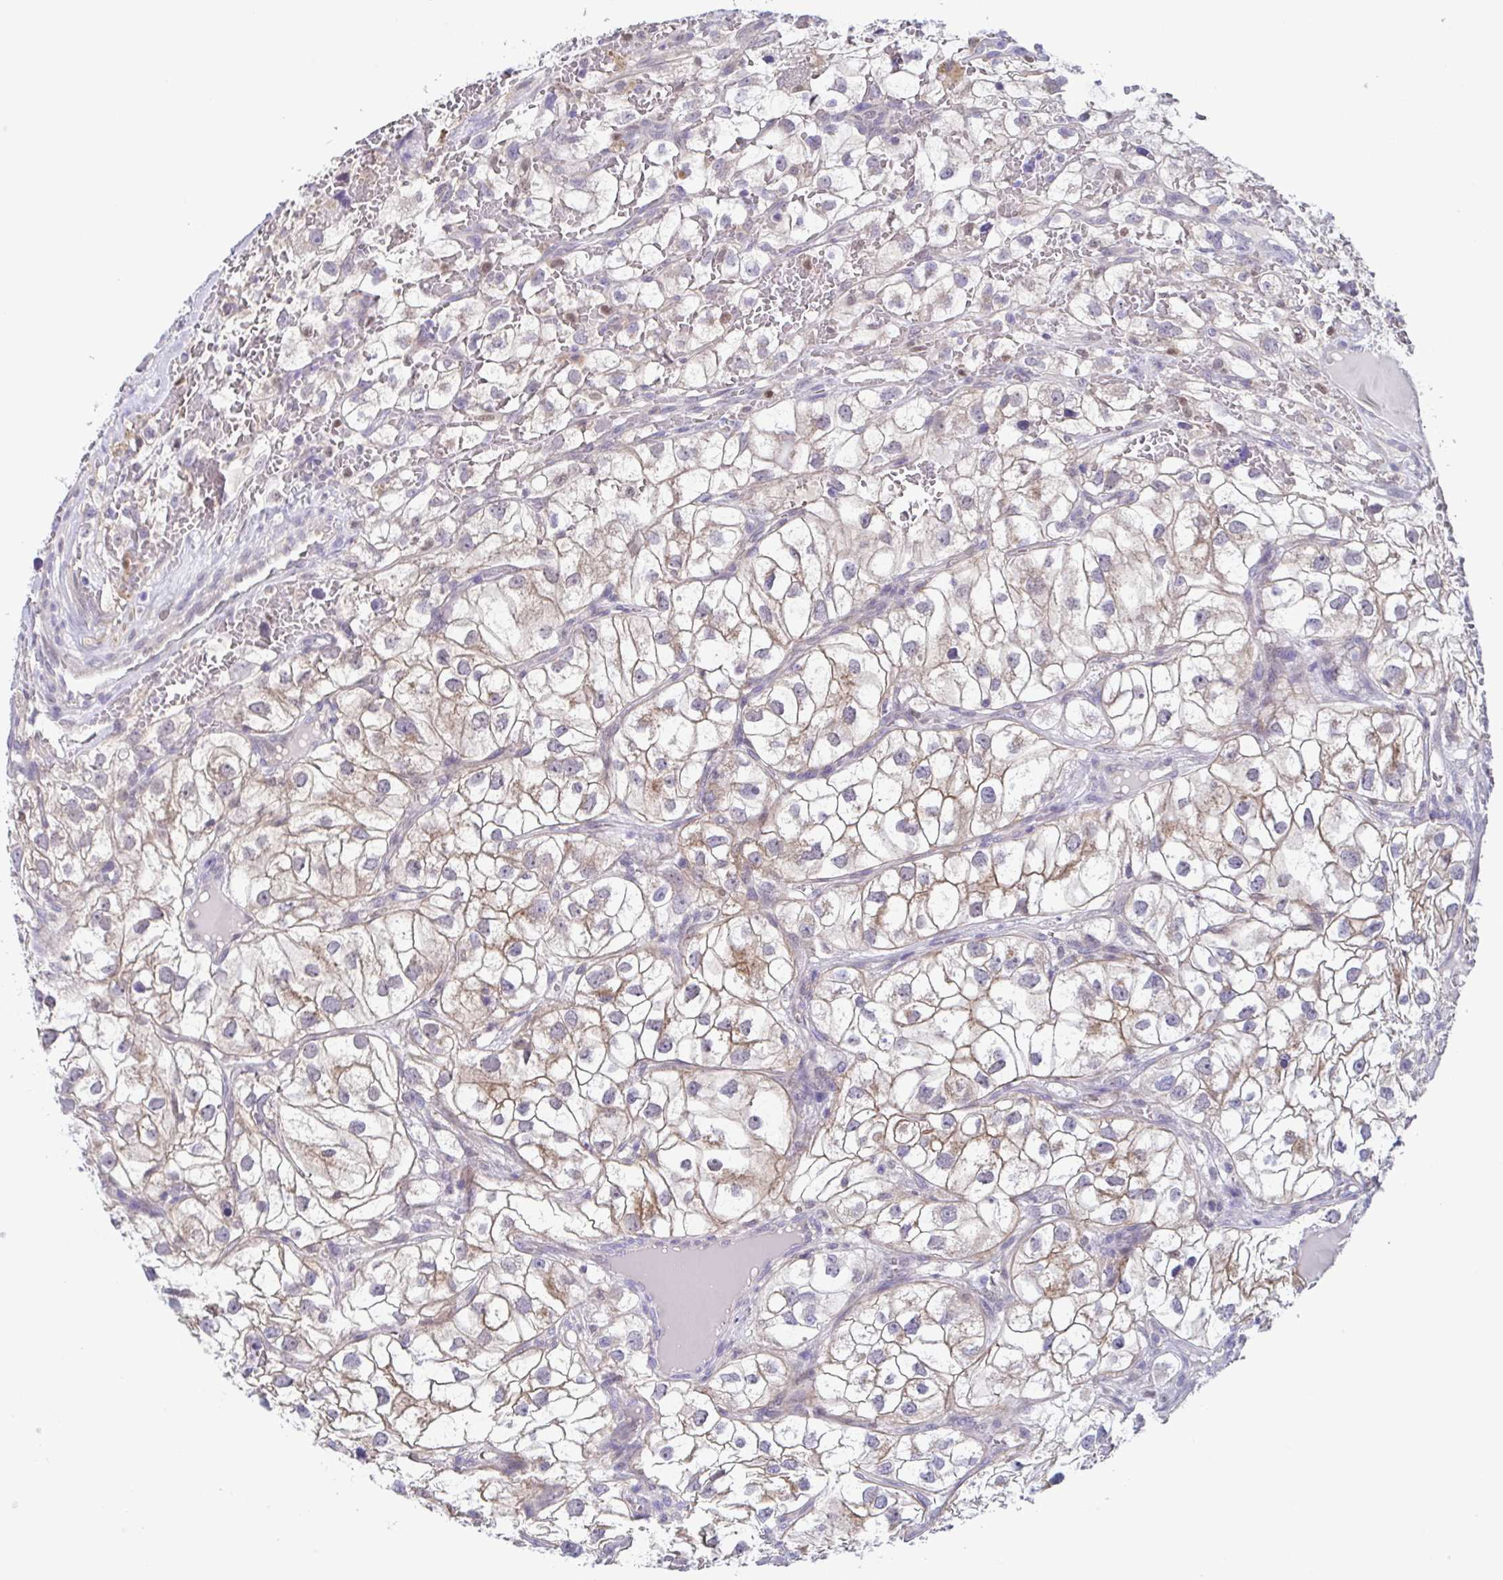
{"staining": {"intensity": "weak", "quantity": "<25%", "location": "cytoplasmic/membranous"}, "tissue": "renal cancer", "cell_type": "Tumor cells", "image_type": "cancer", "snomed": [{"axis": "morphology", "description": "Adenocarcinoma, NOS"}, {"axis": "topography", "description": "Kidney"}], "caption": "Renal adenocarcinoma stained for a protein using immunohistochemistry (IHC) displays no positivity tumor cells.", "gene": "UBE2Q1", "patient": {"sex": "male", "age": 59}}